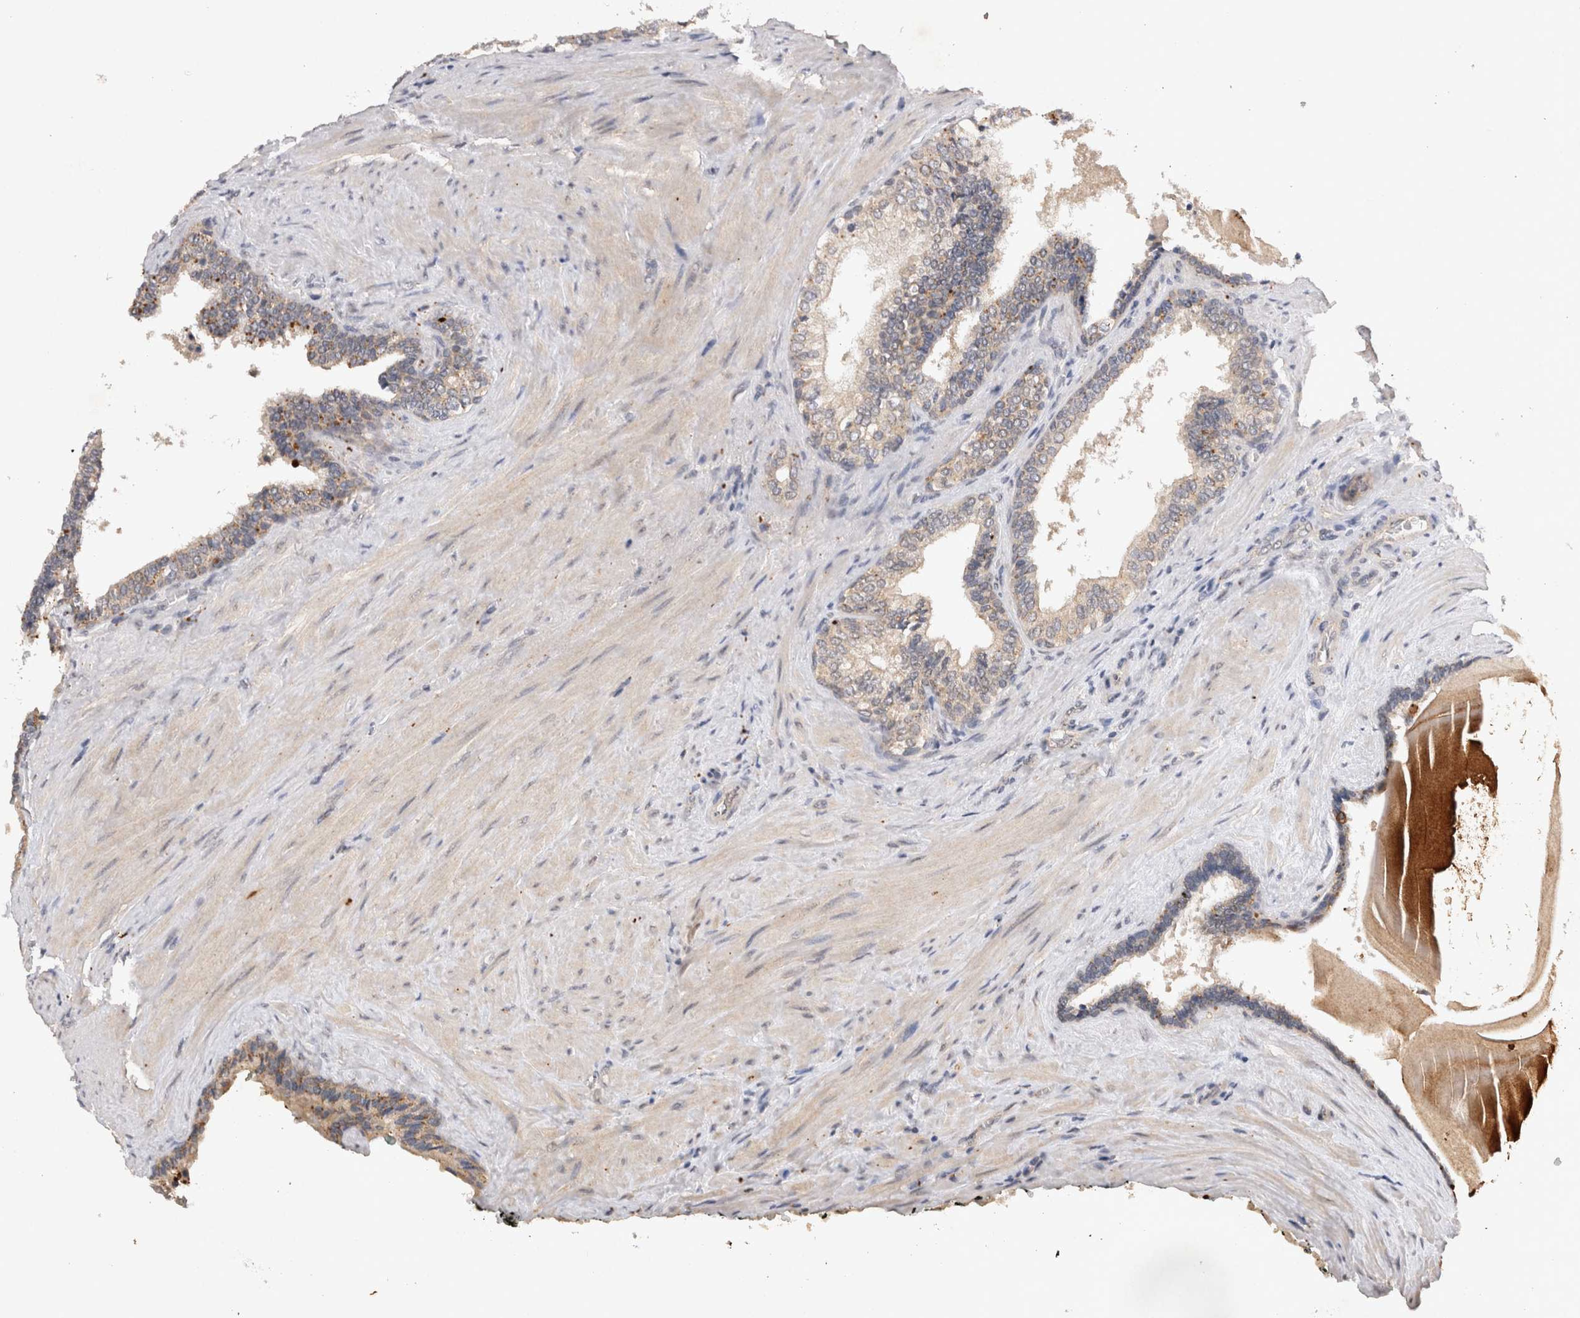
{"staining": {"intensity": "weak", "quantity": "25%-75%", "location": "cytoplasmic/membranous"}, "tissue": "prostate cancer", "cell_type": "Tumor cells", "image_type": "cancer", "snomed": [{"axis": "morphology", "description": "Adenocarcinoma, Low grade"}, {"axis": "topography", "description": "Prostate"}], "caption": "IHC (DAB) staining of prostate cancer reveals weak cytoplasmic/membranous protein positivity in approximately 25%-75% of tumor cells.", "gene": "RASSF3", "patient": {"sex": "male", "age": 60}}